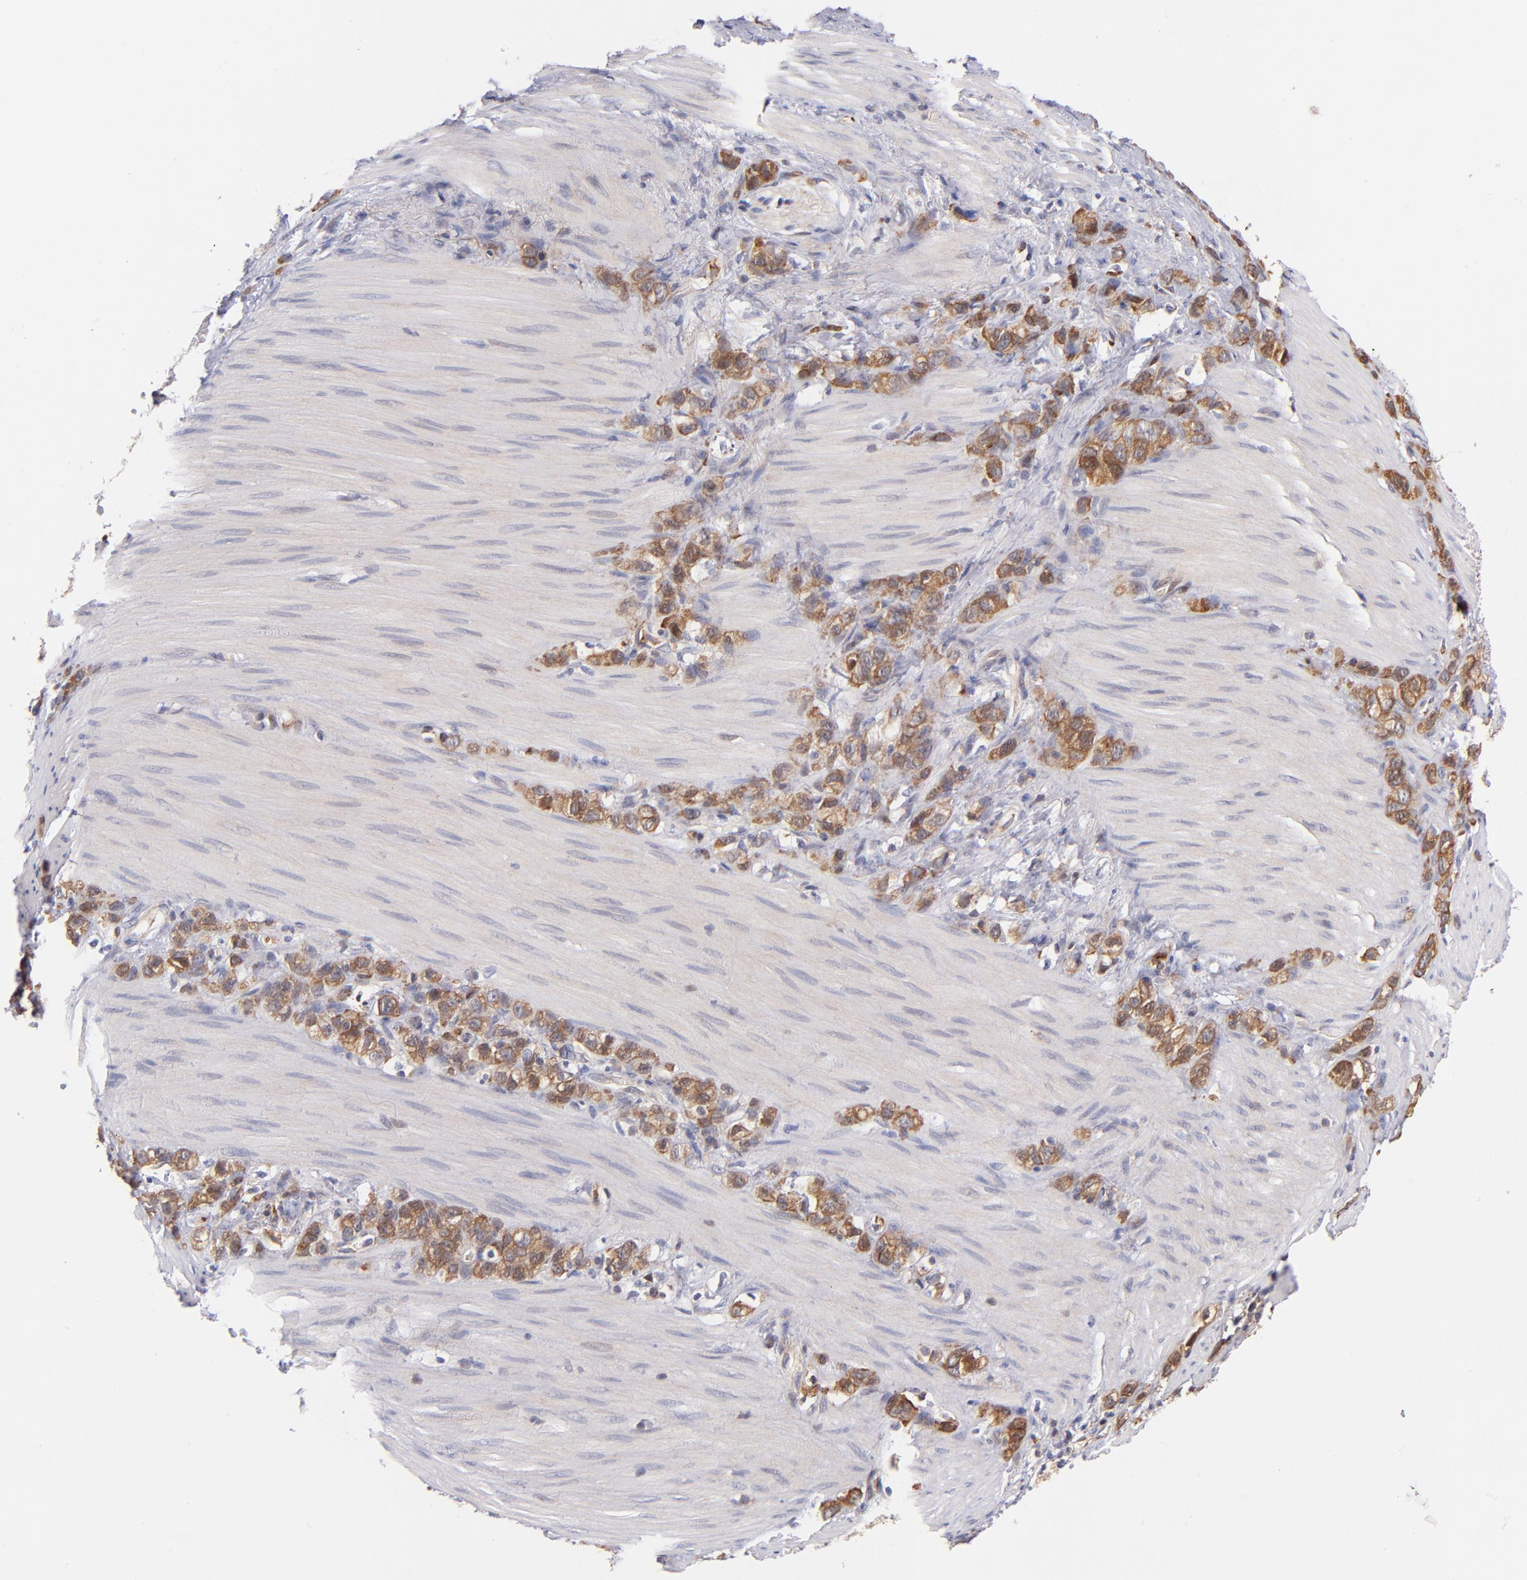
{"staining": {"intensity": "strong", "quantity": ">75%", "location": "cytoplasmic/membranous,nuclear"}, "tissue": "stomach cancer", "cell_type": "Tumor cells", "image_type": "cancer", "snomed": [{"axis": "morphology", "description": "Normal tissue, NOS"}, {"axis": "morphology", "description": "Adenocarcinoma, NOS"}, {"axis": "morphology", "description": "Adenocarcinoma, High grade"}, {"axis": "topography", "description": "Stomach, upper"}, {"axis": "topography", "description": "Stomach"}], "caption": "Immunohistochemical staining of adenocarcinoma (high-grade) (stomach) displays strong cytoplasmic/membranous and nuclear protein positivity in approximately >75% of tumor cells. The protein is stained brown, and the nuclei are stained in blue (DAB IHC with brightfield microscopy, high magnification).", "gene": "YWHAB", "patient": {"sex": "female", "age": 65}}